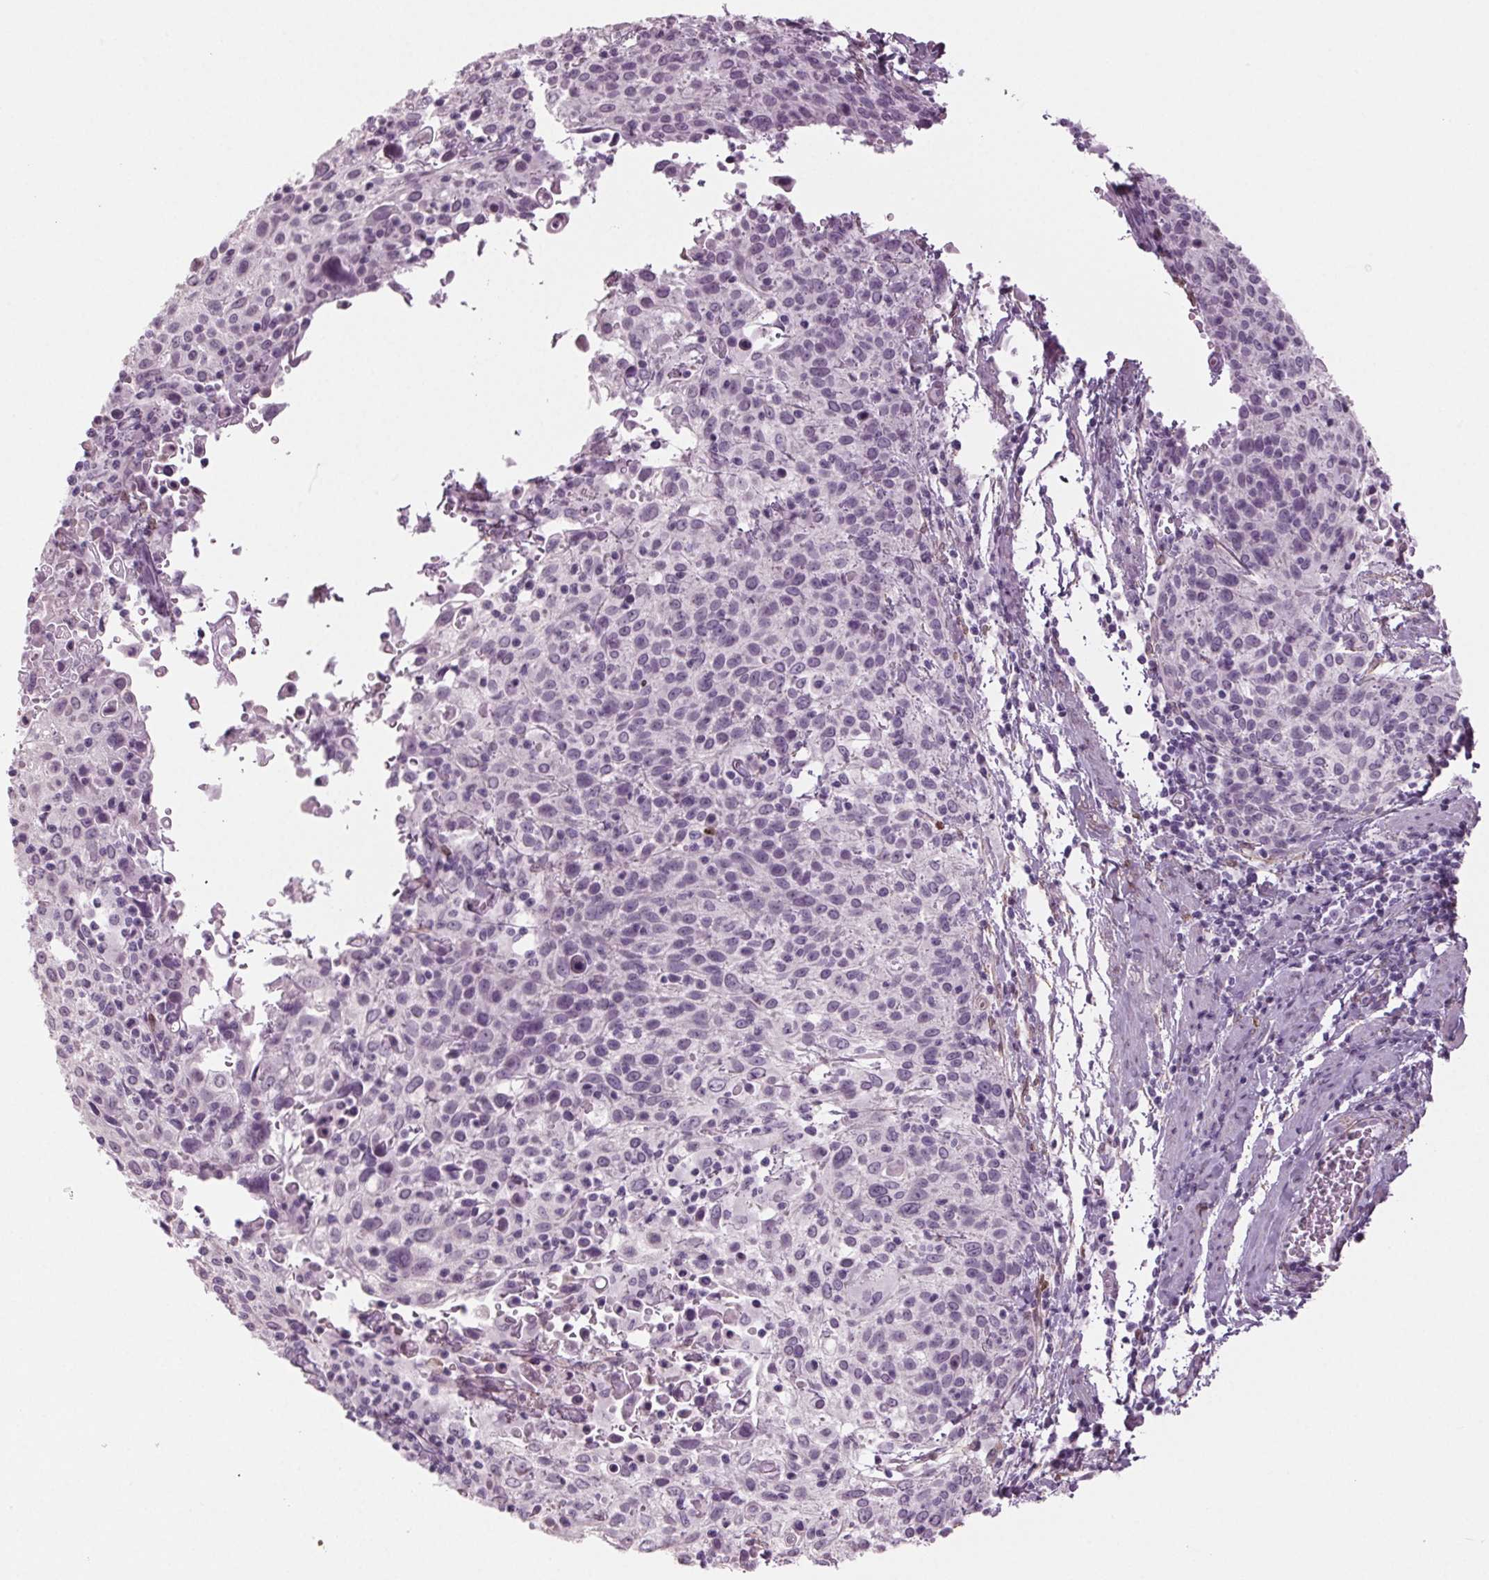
{"staining": {"intensity": "negative", "quantity": "none", "location": "none"}, "tissue": "cervical cancer", "cell_type": "Tumor cells", "image_type": "cancer", "snomed": [{"axis": "morphology", "description": "Squamous cell carcinoma, NOS"}, {"axis": "topography", "description": "Cervix"}], "caption": "An IHC micrograph of cervical squamous cell carcinoma is shown. There is no staining in tumor cells of cervical squamous cell carcinoma.", "gene": "BHLHE22", "patient": {"sex": "female", "age": 61}}